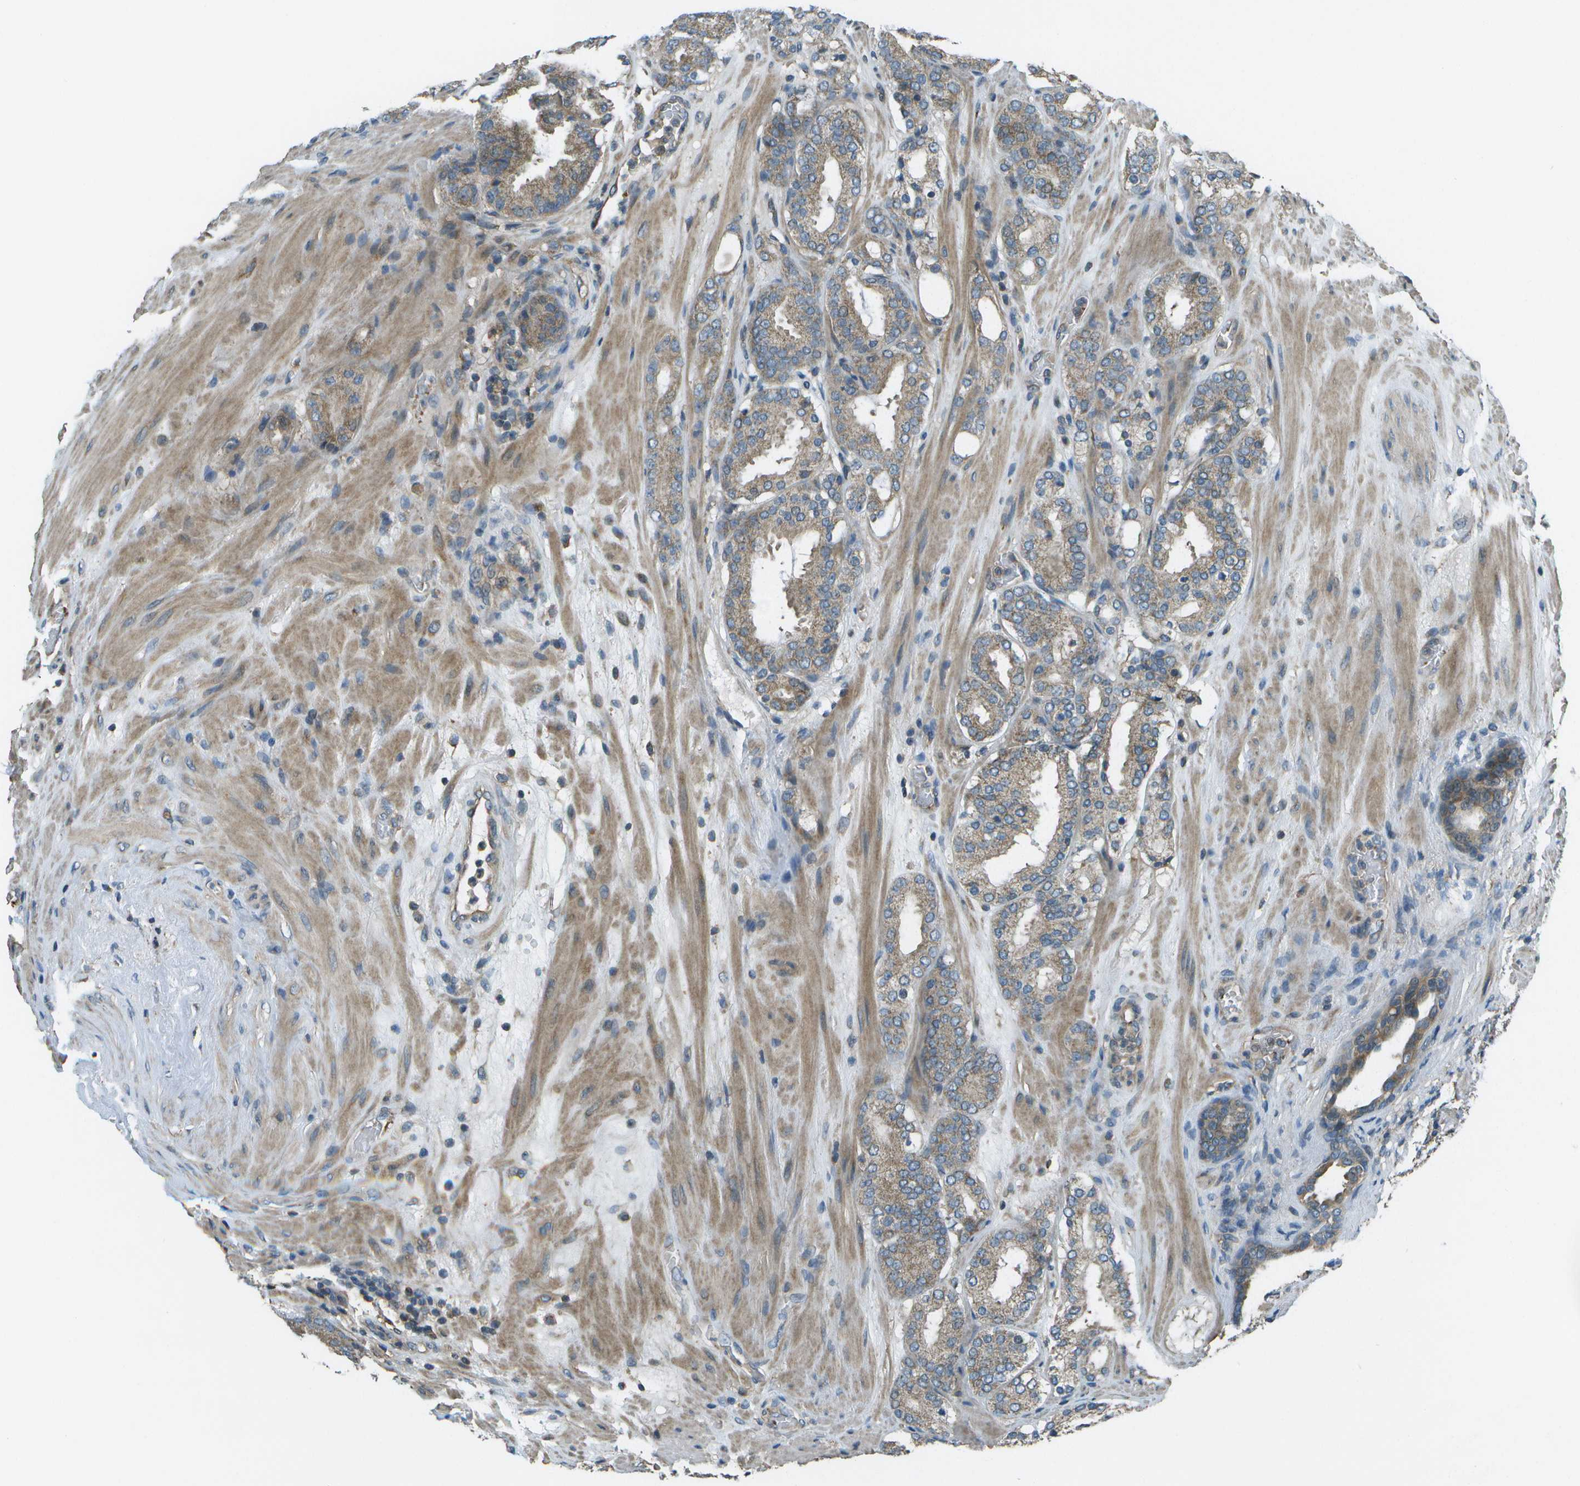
{"staining": {"intensity": "moderate", "quantity": ">75%", "location": "cytoplasmic/membranous"}, "tissue": "prostate cancer", "cell_type": "Tumor cells", "image_type": "cancer", "snomed": [{"axis": "morphology", "description": "Adenocarcinoma, Low grade"}, {"axis": "topography", "description": "Prostate"}], "caption": "Approximately >75% of tumor cells in prostate low-grade adenocarcinoma display moderate cytoplasmic/membranous protein expression as visualized by brown immunohistochemical staining.", "gene": "PLPBP", "patient": {"sex": "male", "age": 69}}